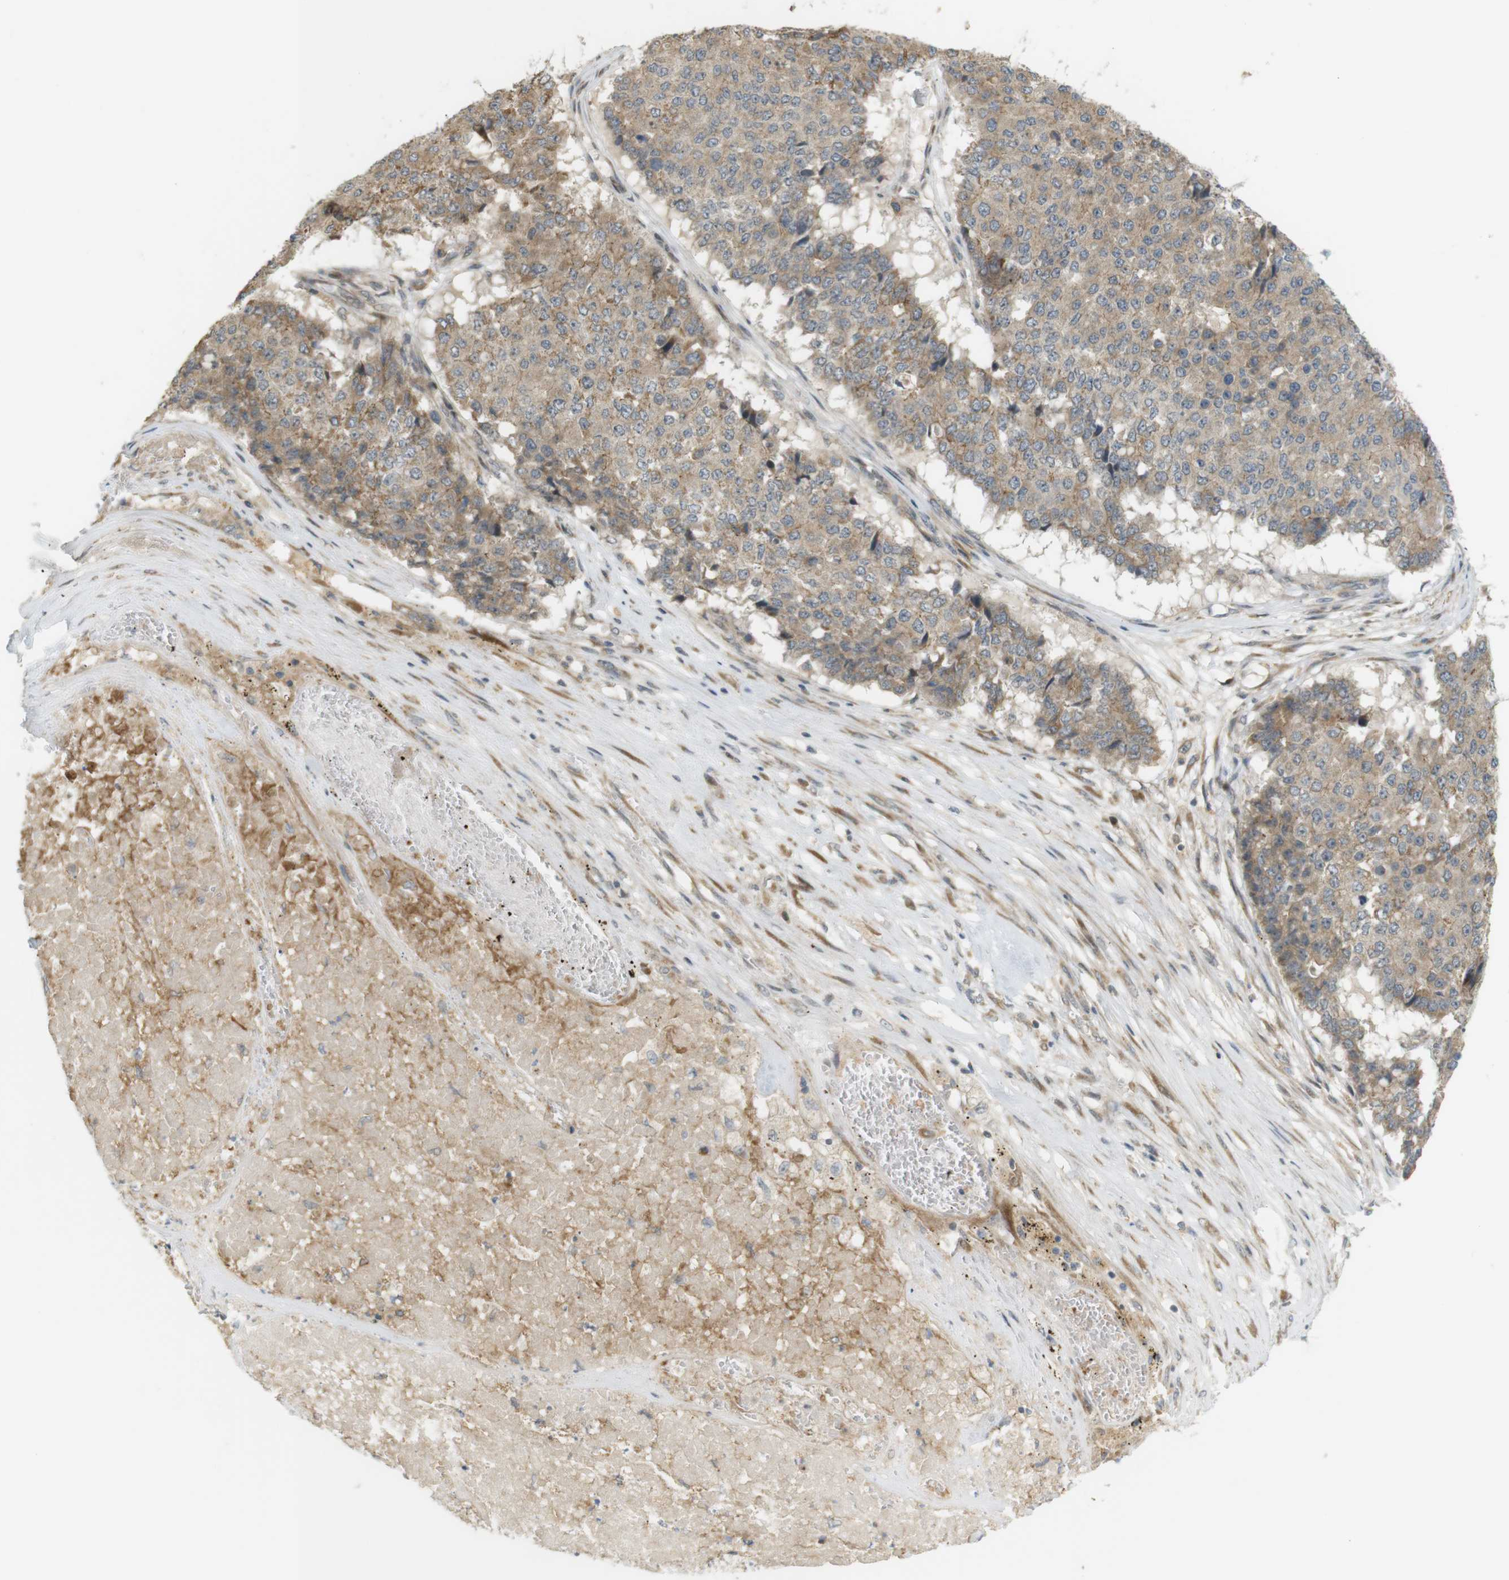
{"staining": {"intensity": "weak", "quantity": ">75%", "location": "cytoplasmic/membranous"}, "tissue": "pancreatic cancer", "cell_type": "Tumor cells", "image_type": "cancer", "snomed": [{"axis": "morphology", "description": "Adenocarcinoma, NOS"}, {"axis": "topography", "description": "Pancreas"}], "caption": "A brown stain shows weak cytoplasmic/membranous positivity of a protein in human adenocarcinoma (pancreatic) tumor cells. (DAB IHC, brown staining for protein, blue staining for nuclei).", "gene": "CLRN3", "patient": {"sex": "male", "age": 50}}